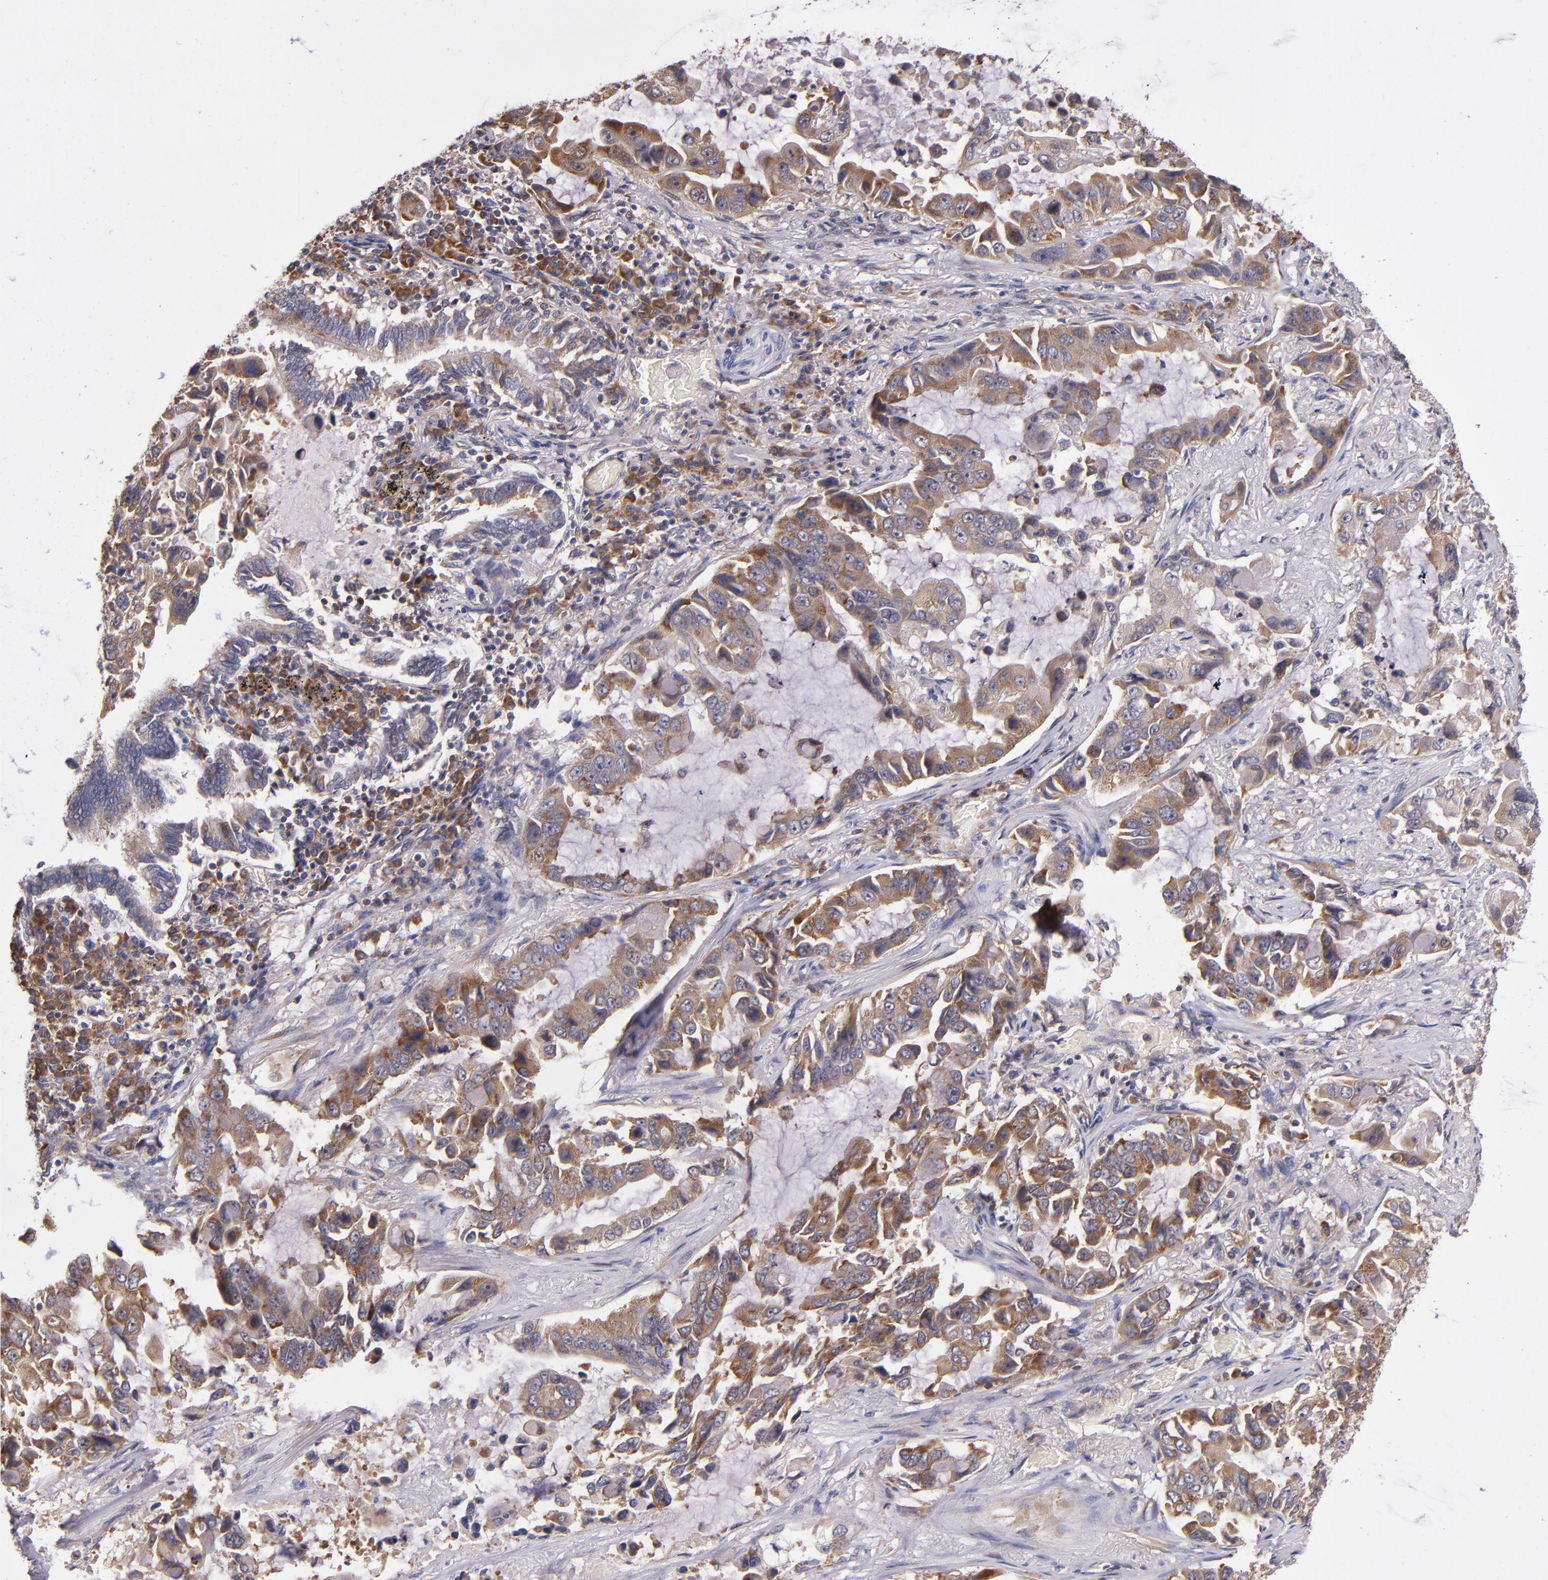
{"staining": {"intensity": "moderate", "quantity": ">75%", "location": "cytoplasmic/membranous"}, "tissue": "lung cancer", "cell_type": "Tumor cells", "image_type": "cancer", "snomed": [{"axis": "morphology", "description": "Adenocarcinoma, NOS"}, {"axis": "topography", "description": "Lung"}], "caption": "High-magnification brightfield microscopy of lung adenocarcinoma stained with DAB (3,3'-diaminobenzidine) (brown) and counterstained with hematoxylin (blue). tumor cells exhibit moderate cytoplasmic/membranous expression is identified in about>75% of cells.", "gene": "EIF4ENIF1", "patient": {"sex": "male", "age": 64}}